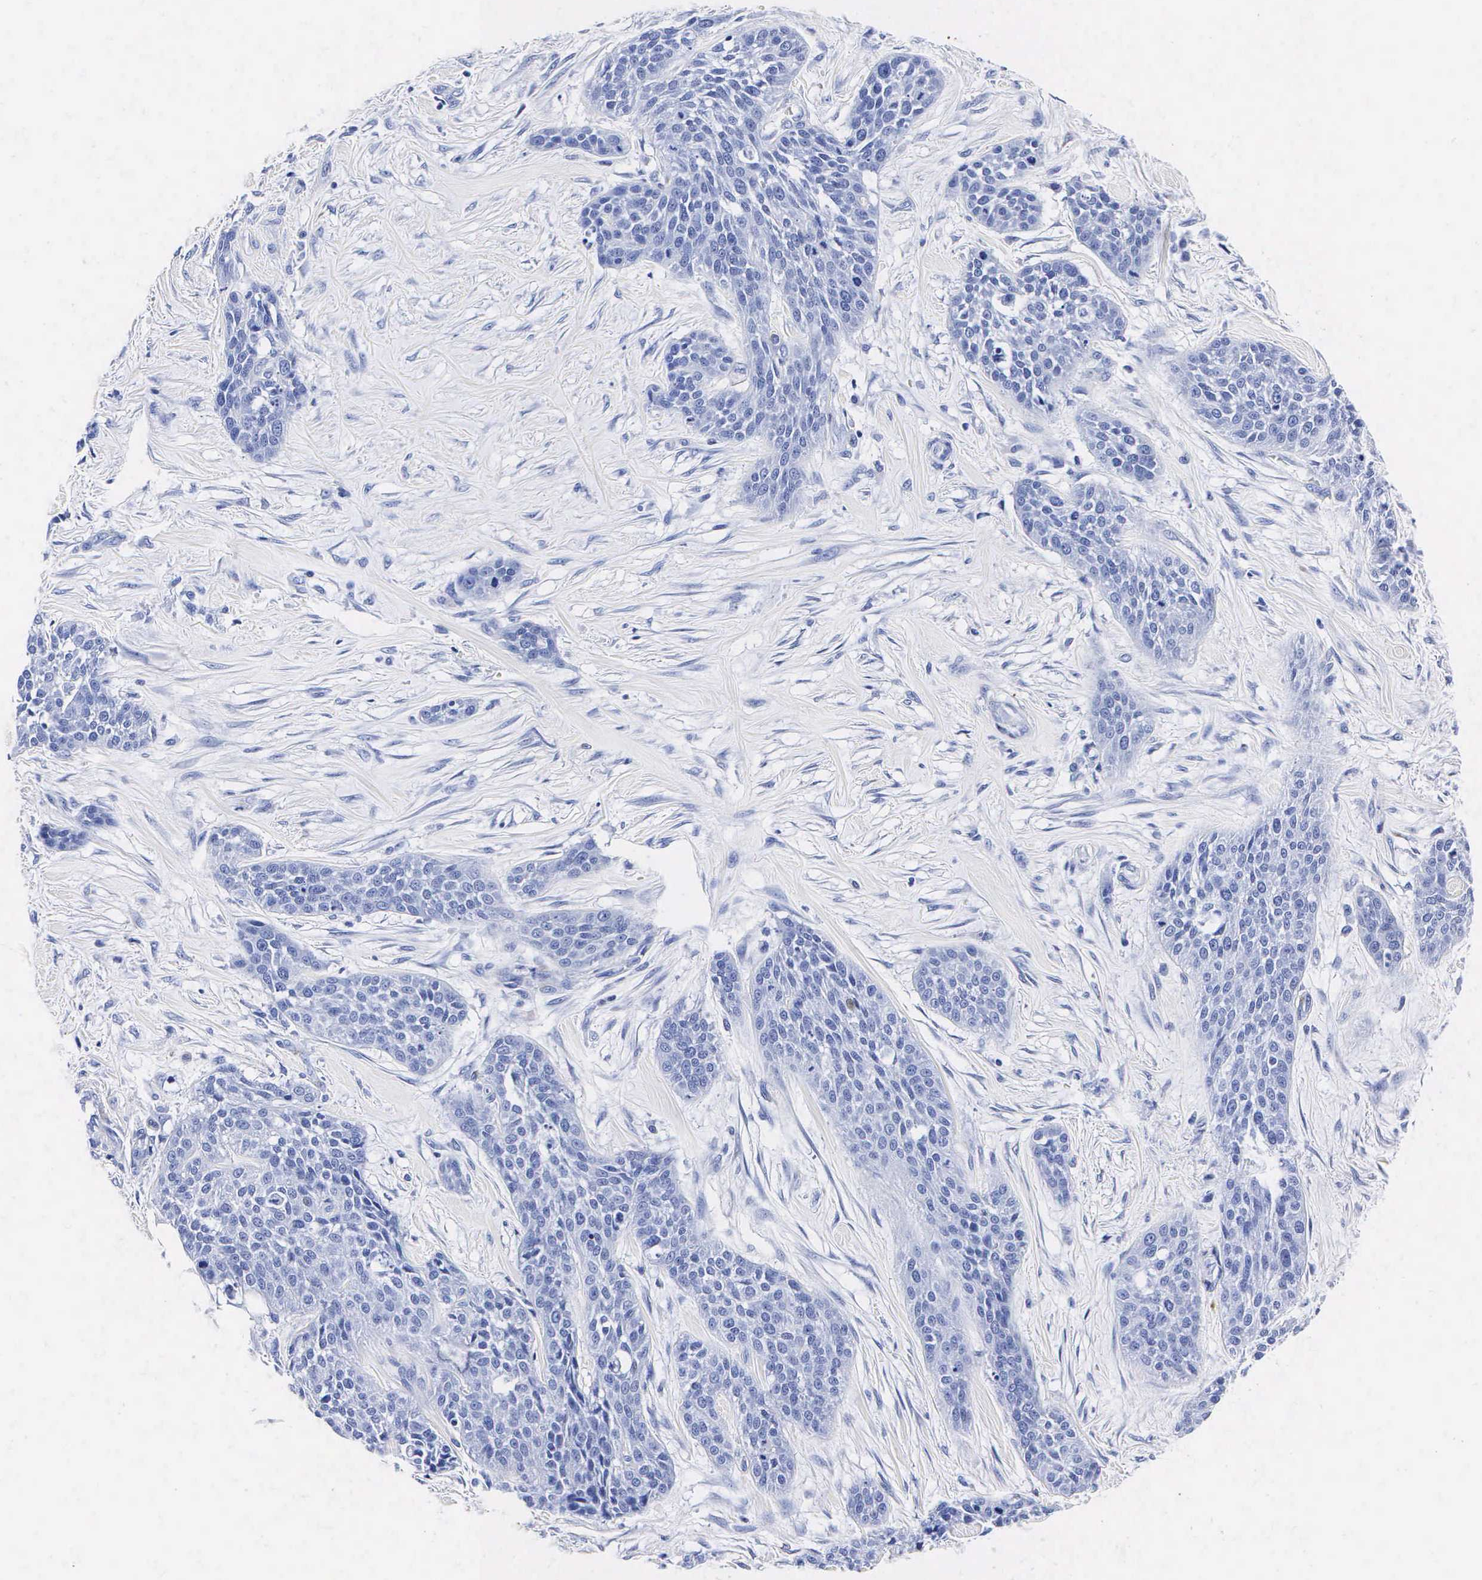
{"staining": {"intensity": "negative", "quantity": "none", "location": "none"}, "tissue": "urothelial cancer", "cell_type": "Tumor cells", "image_type": "cancer", "snomed": [{"axis": "morphology", "description": "Urothelial carcinoma, High grade"}, {"axis": "topography", "description": "Urinary bladder"}], "caption": "DAB immunohistochemical staining of human urothelial cancer reveals no significant positivity in tumor cells.", "gene": "ENO2", "patient": {"sex": "male", "age": 56}}